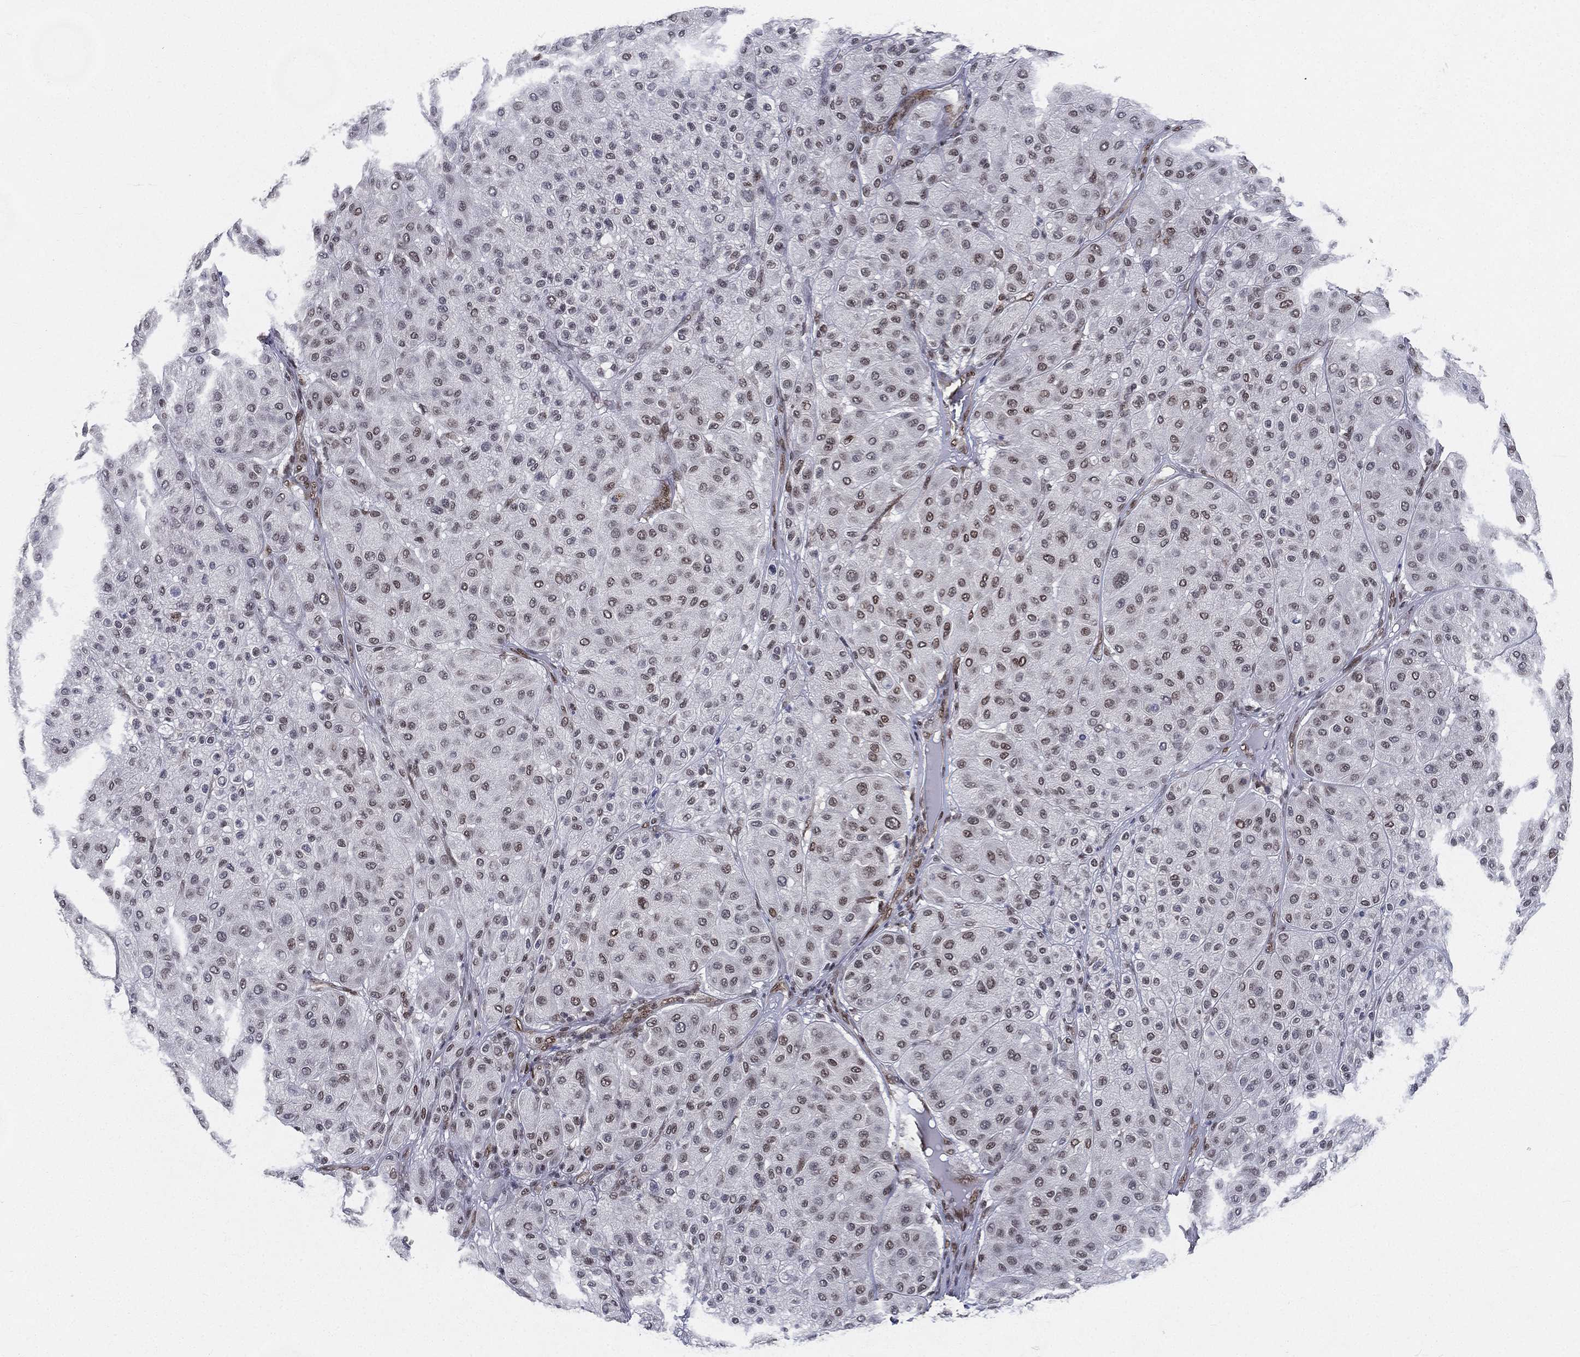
{"staining": {"intensity": "weak", "quantity": ">75%", "location": "nuclear"}, "tissue": "melanoma", "cell_type": "Tumor cells", "image_type": "cancer", "snomed": [{"axis": "morphology", "description": "Malignant melanoma, Metastatic site"}, {"axis": "topography", "description": "Smooth muscle"}], "caption": "Immunohistochemistry (IHC) image of neoplastic tissue: malignant melanoma (metastatic site) stained using IHC demonstrates low levels of weak protein expression localized specifically in the nuclear of tumor cells, appearing as a nuclear brown color.", "gene": "FUBP3", "patient": {"sex": "male", "age": 41}}